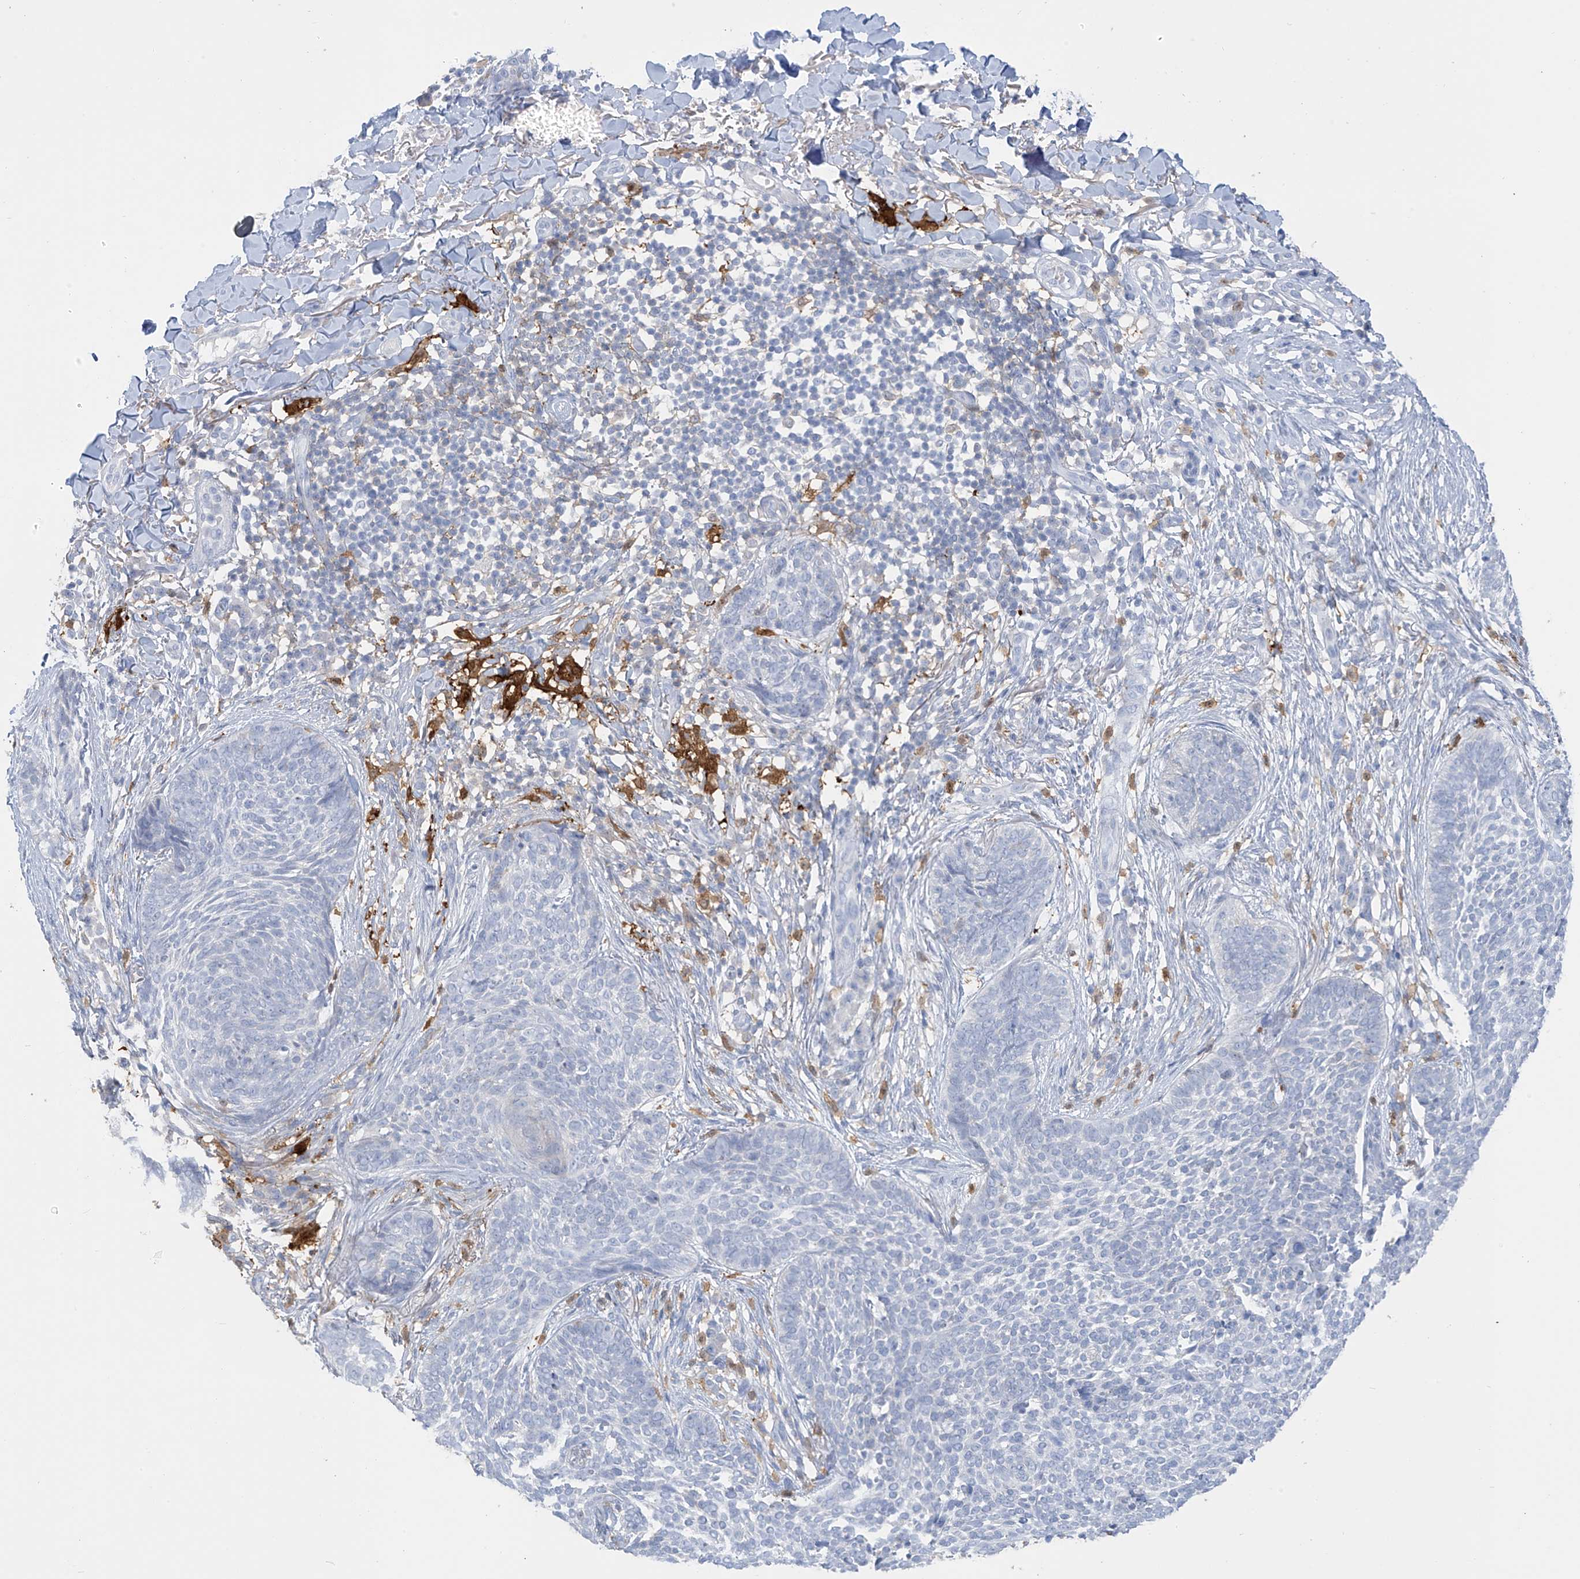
{"staining": {"intensity": "negative", "quantity": "none", "location": "none"}, "tissue": "skin cancer", "cell_type": "Tumor cells", "image_type": "cancer", "snomed": [{"axis": "morphology", "description": "Basal cell carcinoma"}, {"axis": "topography", "description": "Skin"}], "caption": "A photomicrograph of human basal cell carcinoma (skin) is negative for staining in tumor cells.", "gene": "TRMT2B", "patient": {"sex": "female", "age": 64}}